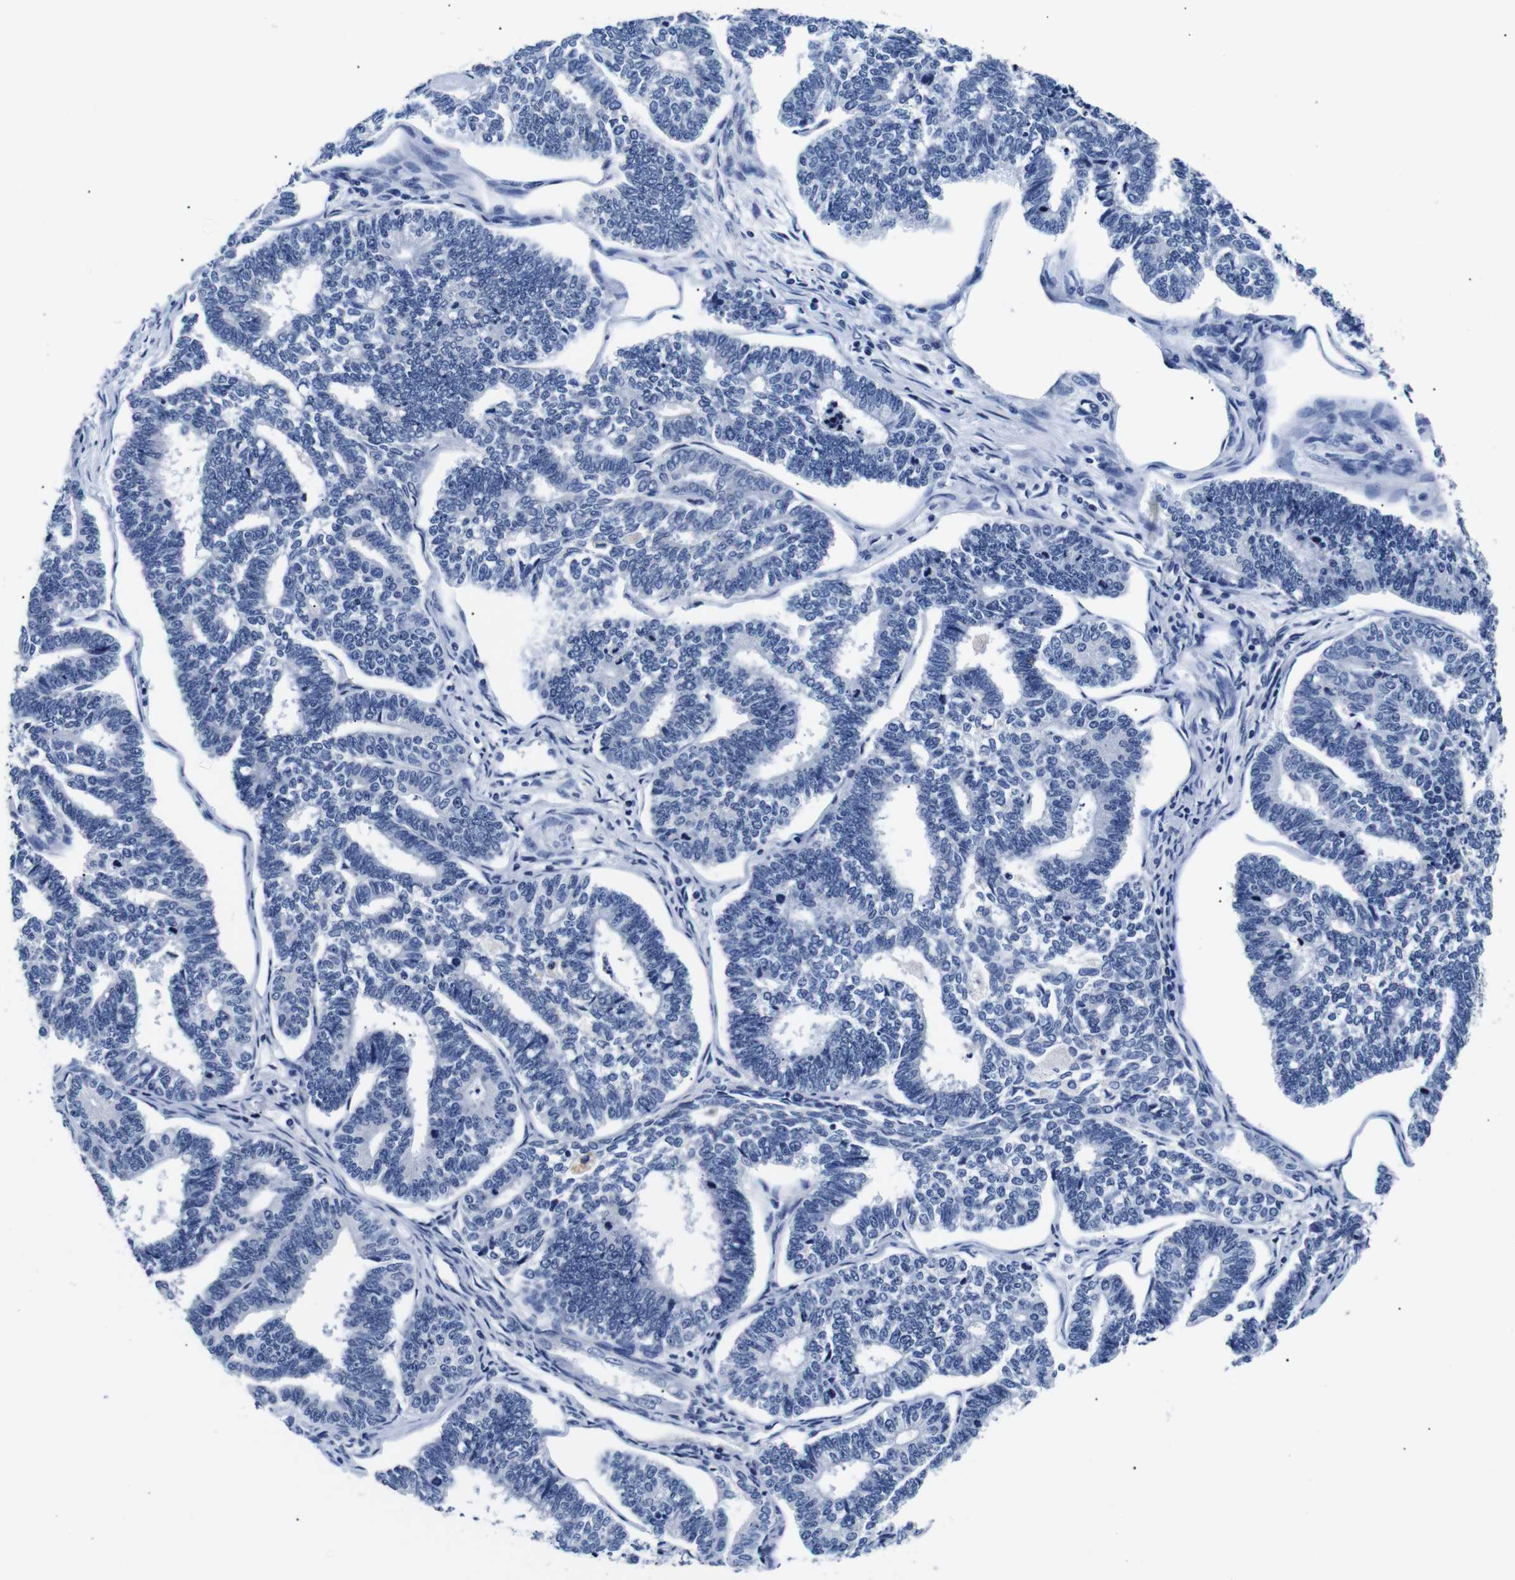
{"staining": {"intensity": "negative", "quantity": "none", "location": "none"}, "tissue": "endometrial cancer", "cell_type": "Tumor cells", "image_type": "cancer", "snomed": [{"axis": "morphology", "description": "Adenocarcinoma, NOS"}, {"axis": "topography", "description": "Endometrium"}], "caption": "Endometrial cancer was stained to show a protein in brown. There is no significant staining in tumor cells. (Stains: DAB IHC with hematoxylin counter stain, Microscopy: brightfield microscopy at high magnification).", "gene": "GAP43", "patient": {"sex": "female", "age": 70}}